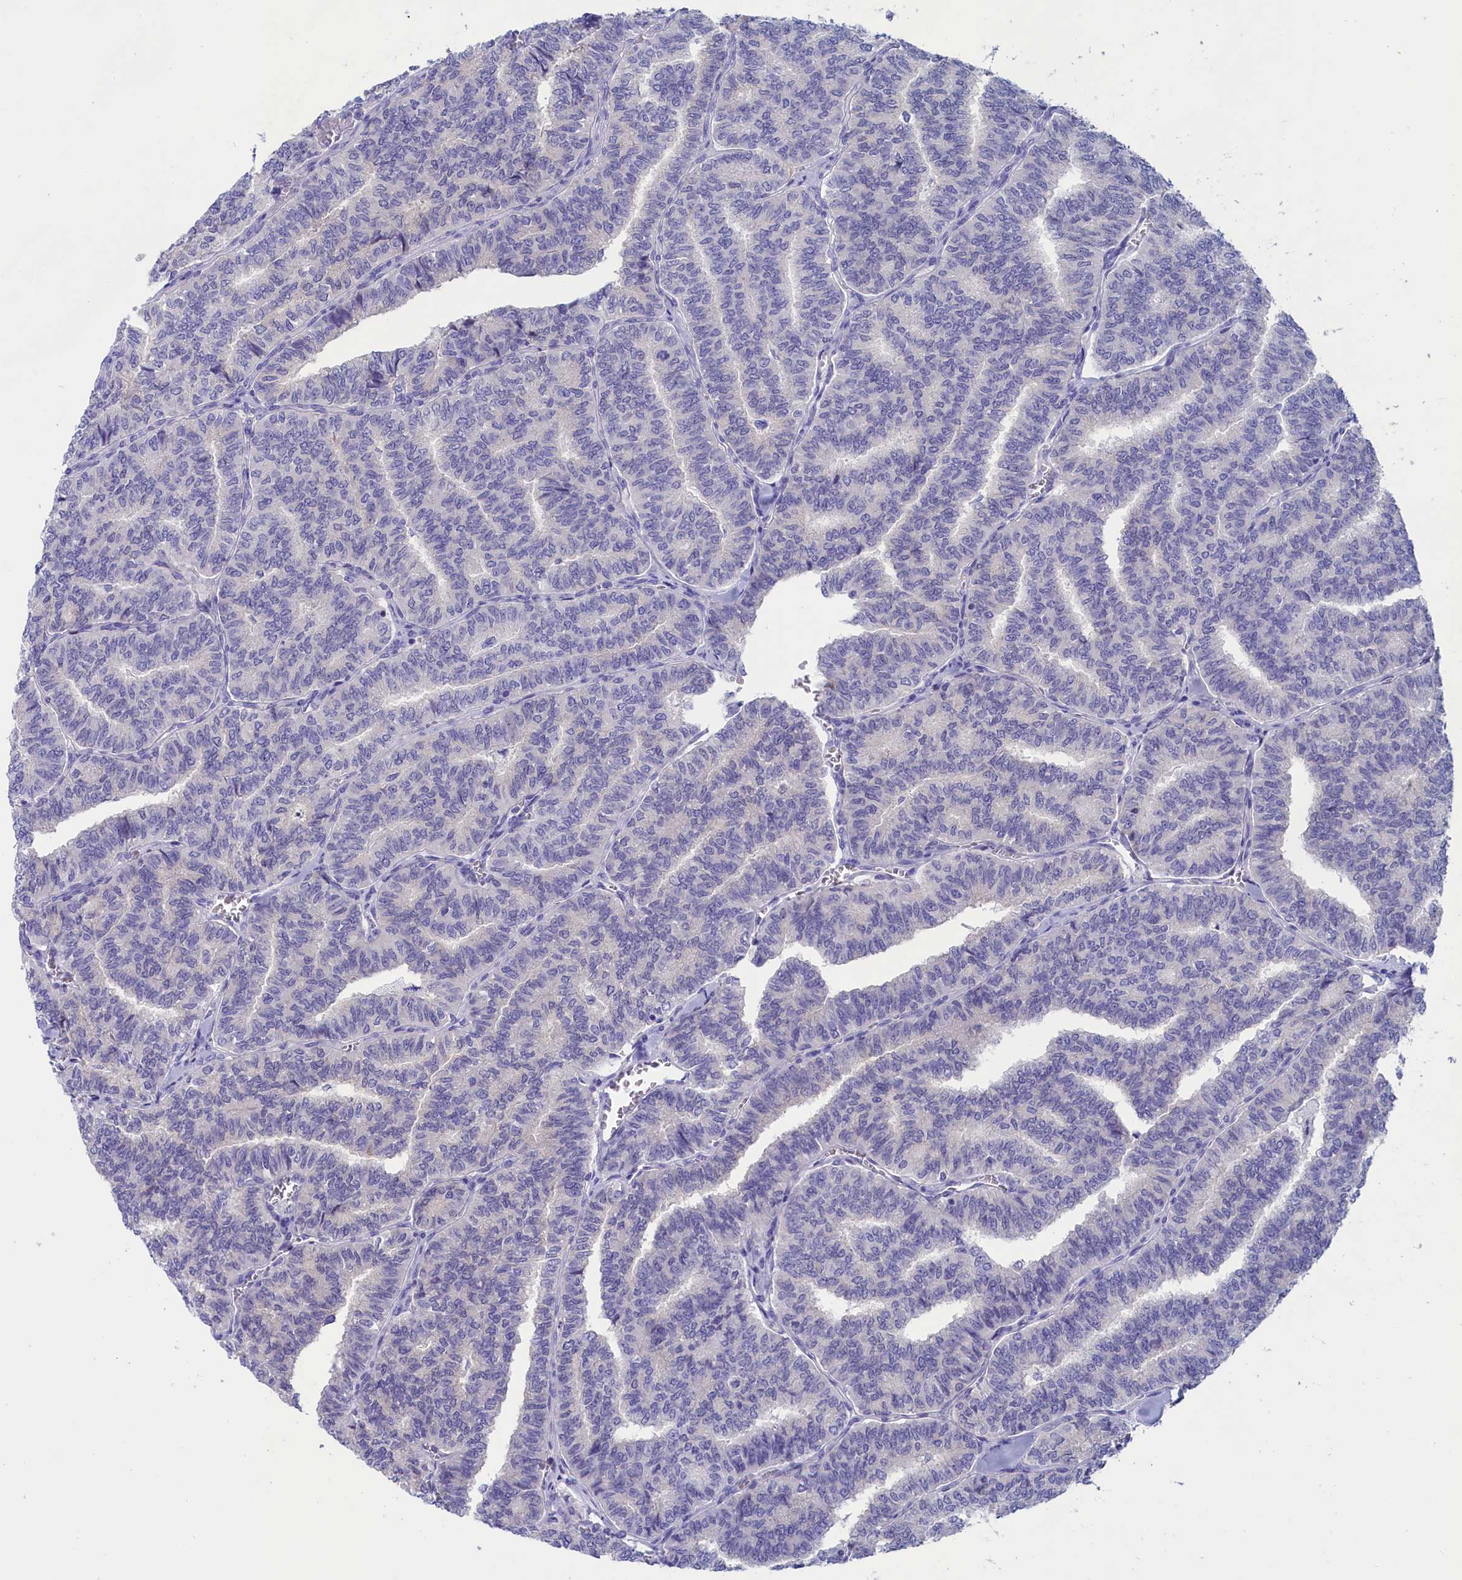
{"staining": {"intensity": "negative", "quantity": "none", "location": "none"}, "tissue": "thyroid cancer", "cell_type": "Tumor cells", "image_type": "cancer", "snomed": [{"axis": "morphology", "description": "Papillary adenocarcinoma, NOS"}, {"axis": "topography", "description": "Thyroid gland"}], "caption": "This is a photomicrograph of immunohistochemistry staining of thyroid cancer, which shows no staining in tumor cells.", "gene": "VPS35L", "patient": {"sex": "female", "age": 35}}